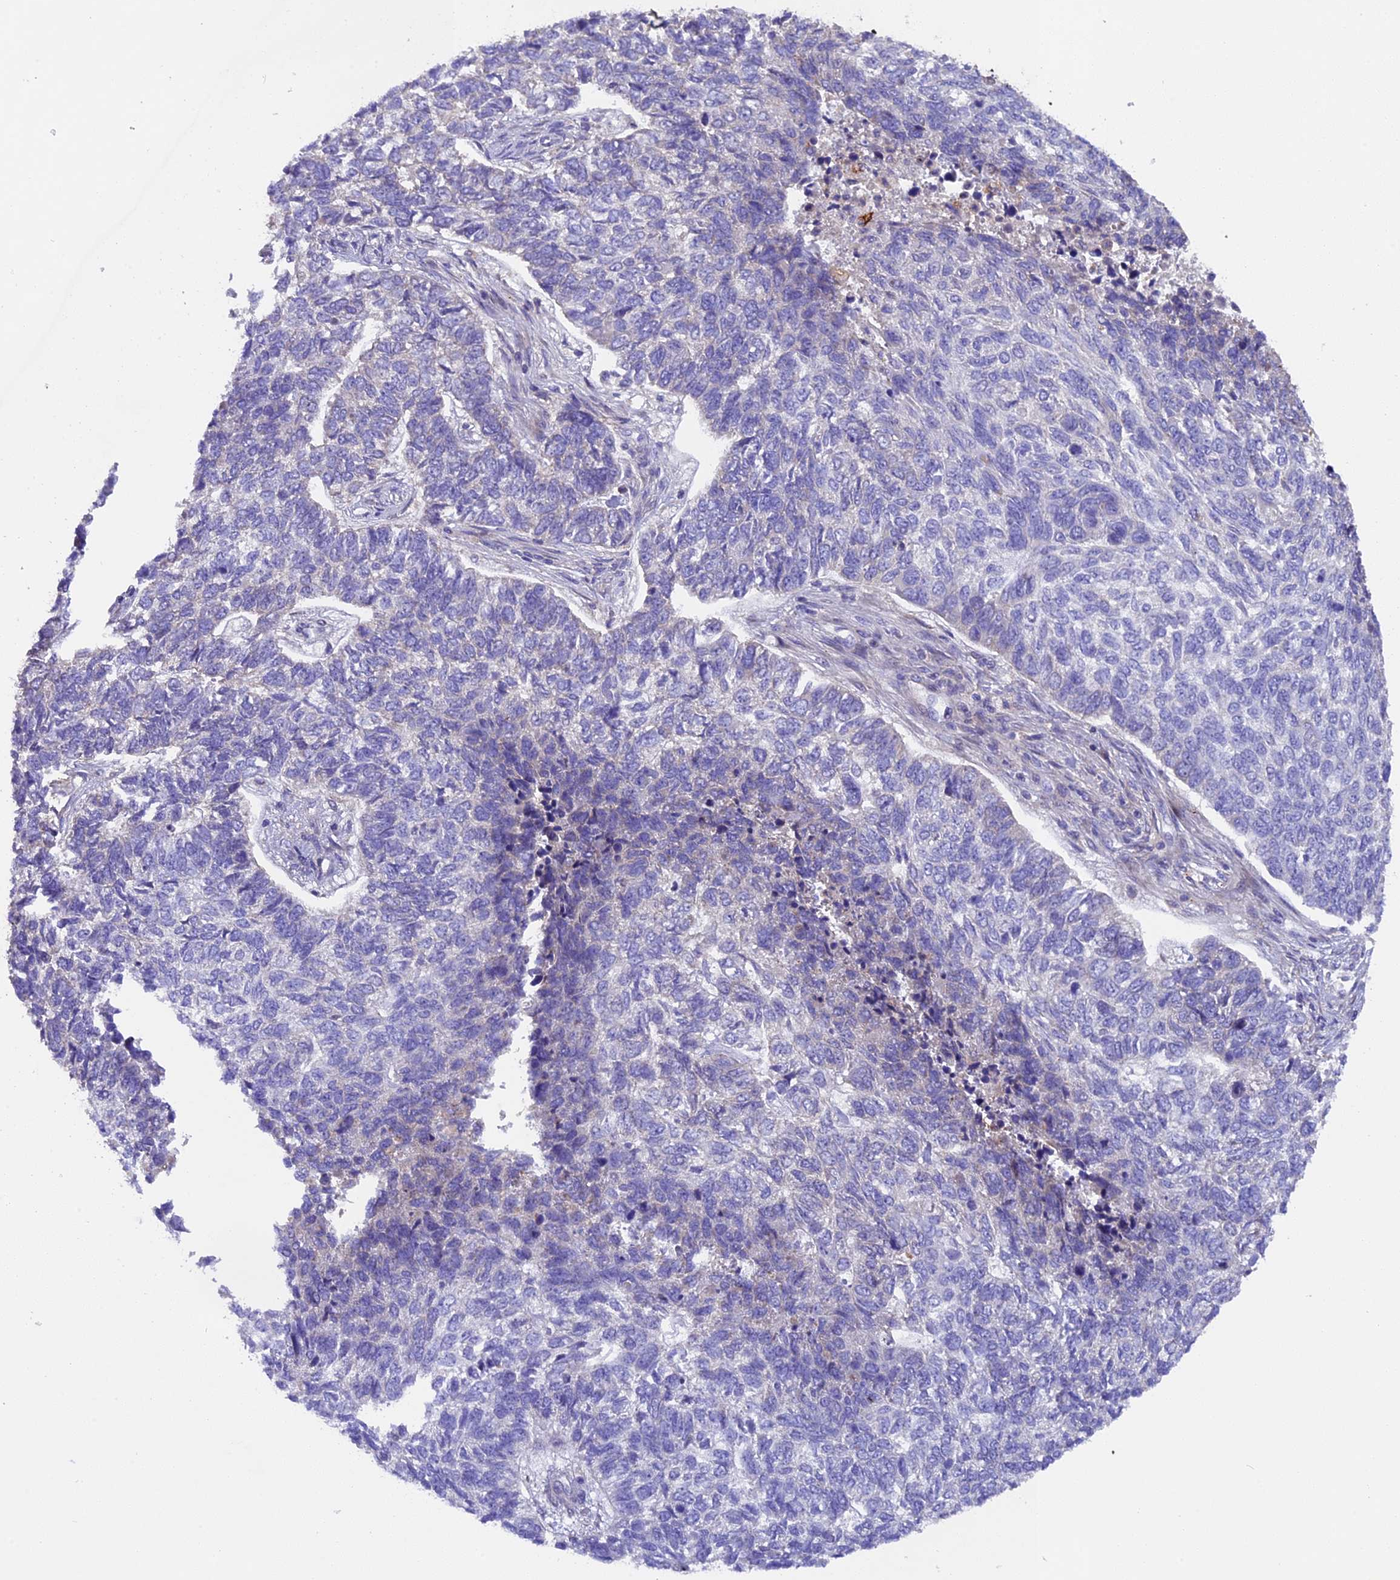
{"staining": {"intensity": "negative", "quantity": "none", "location": "none"}, "tissue": "skin cancer", "cell_type": "Tumor cells", "image_type": "cancer", "snomed": [{"axis": "morphology", "description": "Basal cell carcinoma"}, {"axis": "topography", "description": "Skin"}], "caption": "High magnification brightfield microscopy of skin basal cell carcinoma stained with DAB (brown) and counterstained with hematoxylin (blue): tumor cells show no significant expression. (DAB immunohistochemistry with hematoxylin counter stain).", "gene": "PIGU", "patient": {"sex": "female", "age": 65}}